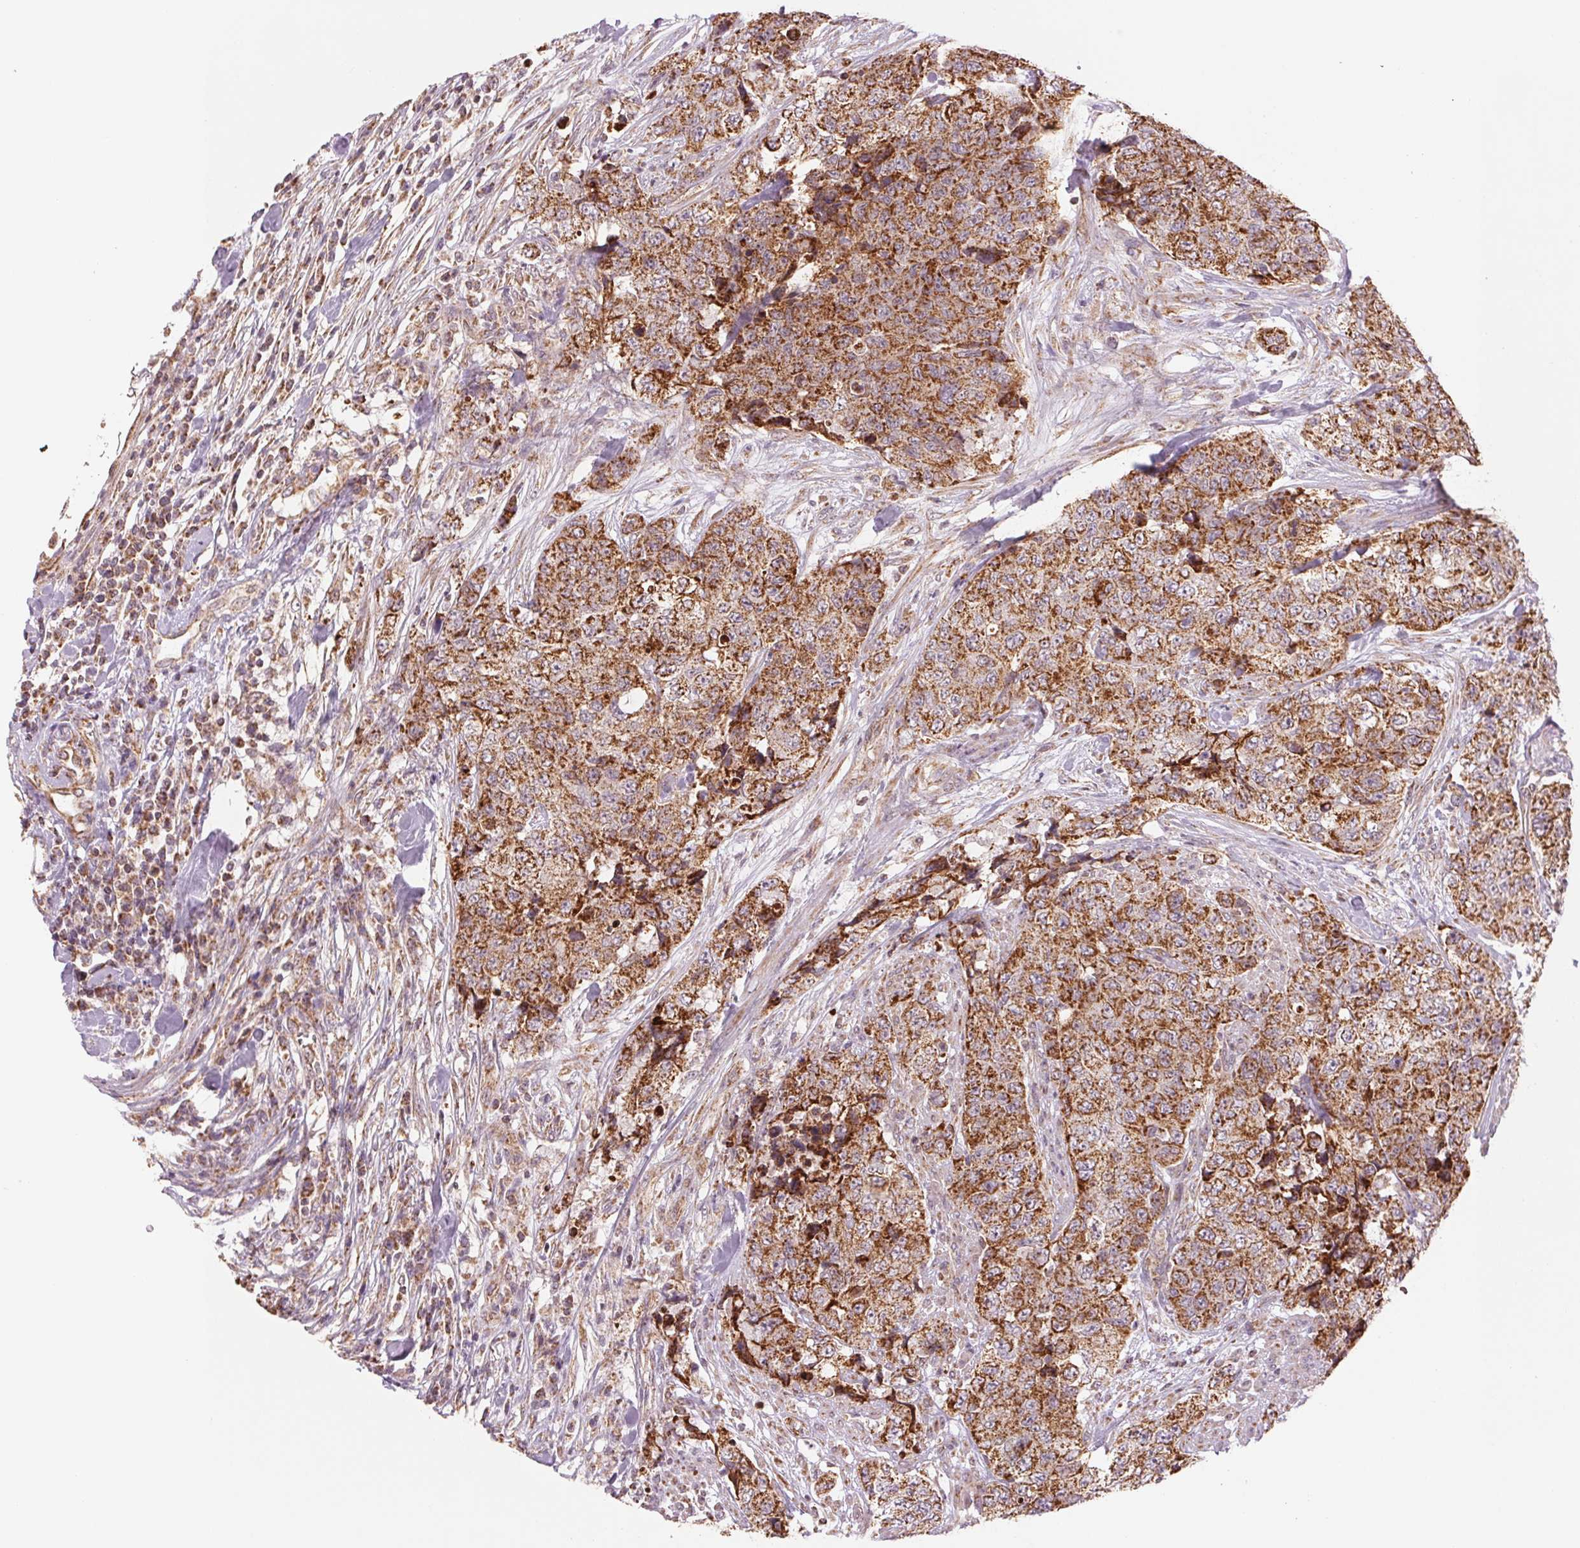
{"staining": {"intensity": "strong", "quantity": ">75%", "location": "cytoplasmic/membranous"}, "tissue": "urothelial cancer", "cell_type": "Tumor cells", "image_type": "cancer", "snomed": [{"axis": "morphology", "description": "Urothelial carcinoma, High grade"}, {"axis": "topography", "description": "Urinary bladder"}], "caption": "There is high levels of strong cytoplasmic/membranous expression in tumor cells of urothelial carcinoma (high-grade), as demonstrated by immunohistochemical staining (brown color).", "gene": "MATCAP1", "patient": {"sex": "female", "age": 78}}